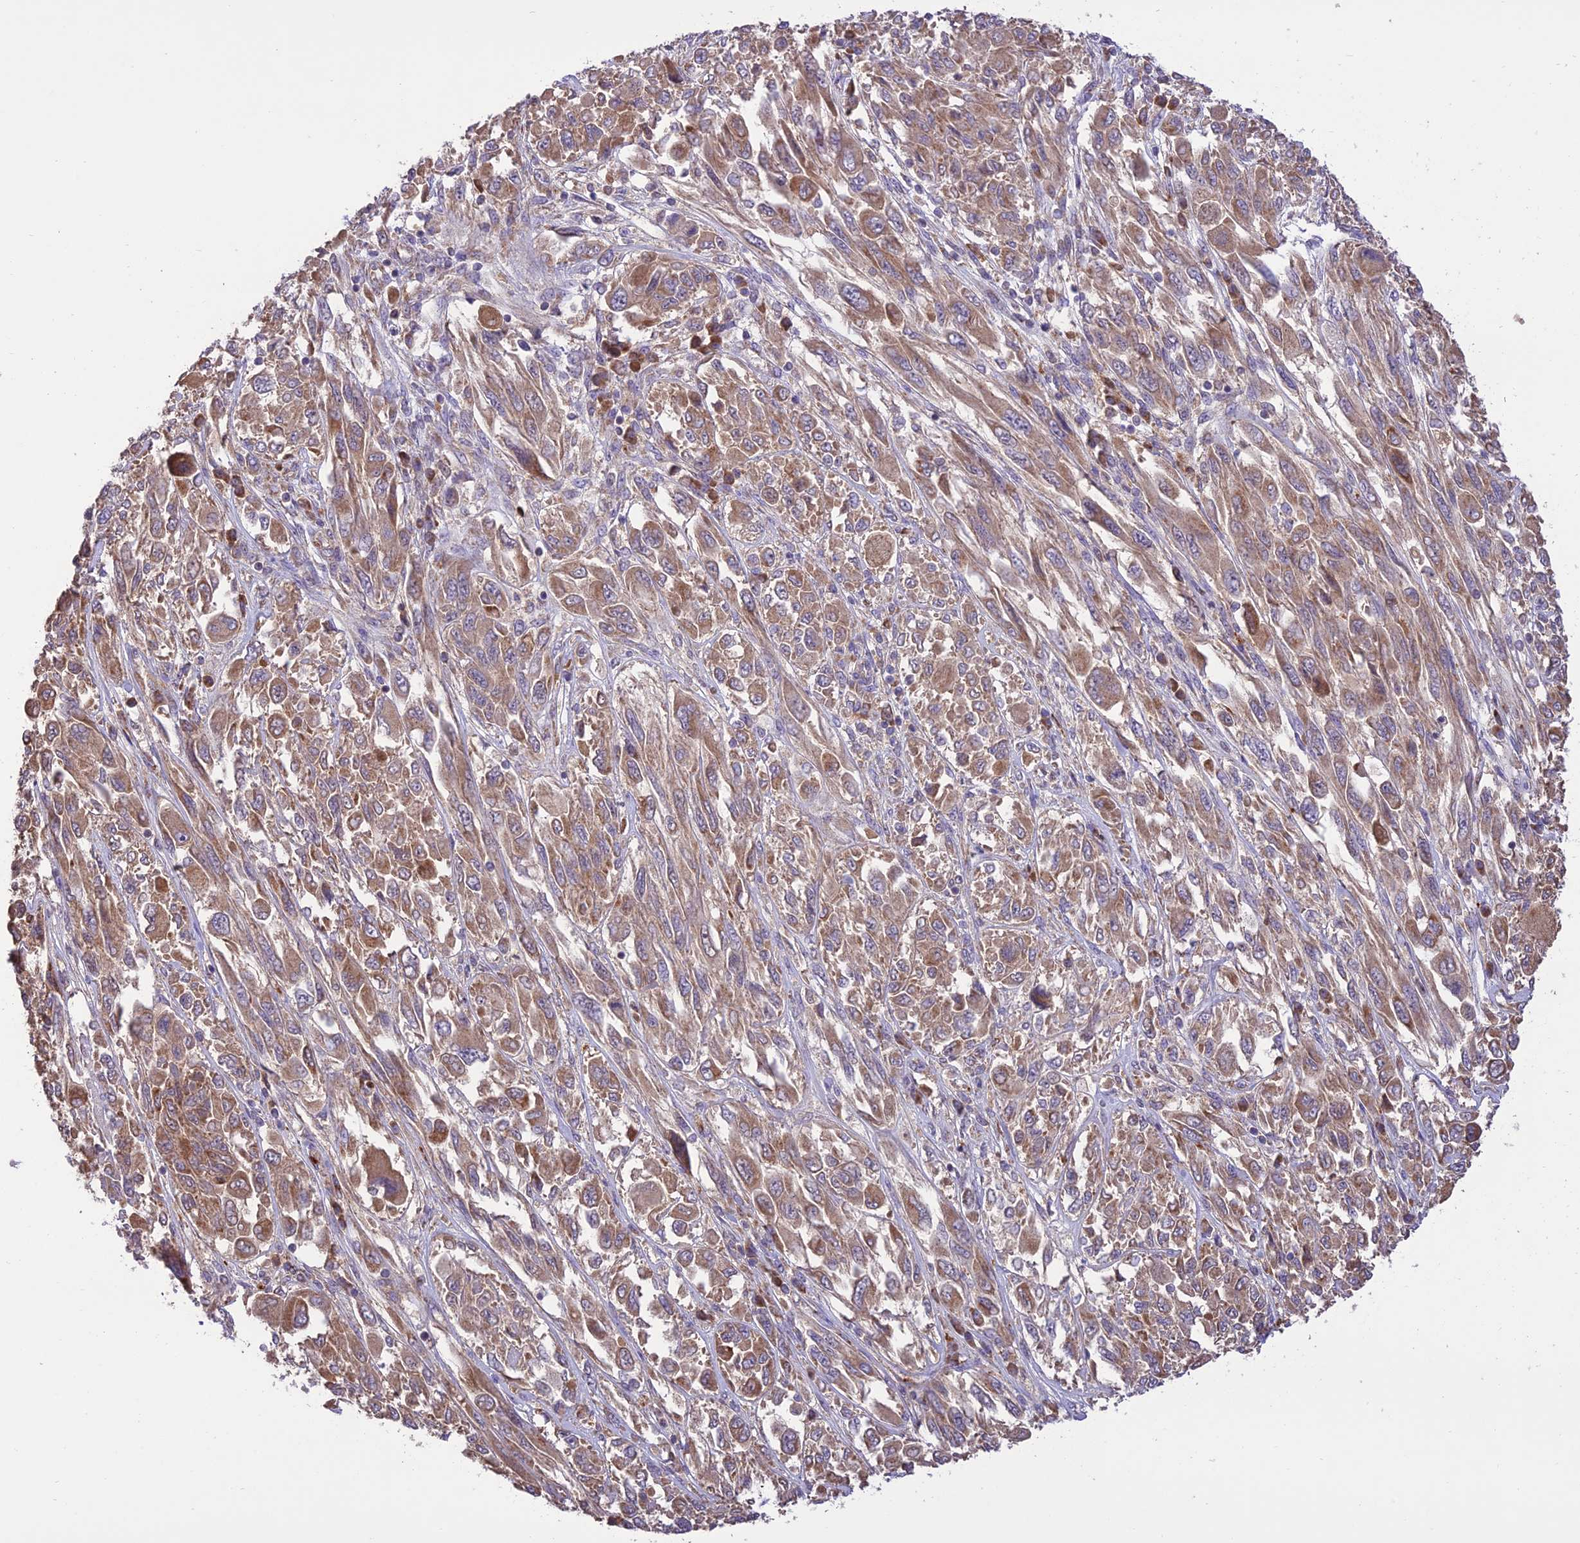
{"staining": {"intensity": "moderate", "quantity": ">75%", "location": "cytoplasmic/membranous"}, "tissue": "melanoma", "cell_type": "Tumor cells", "image_type": "cancer", "snomed": [{"axis": "morphology", "description": "Malignant melanoma, NOS"}, {"axis": "topography", "description": "Skin"}], "caption": "Melanoma was stained to show a protein in brown. There is medium levels of moderate cytoplasmic/membranous staining in about >75% of tumor cells.", "gene": "NDUFAF1", "patient": {"sex": "female", "age": 91}}